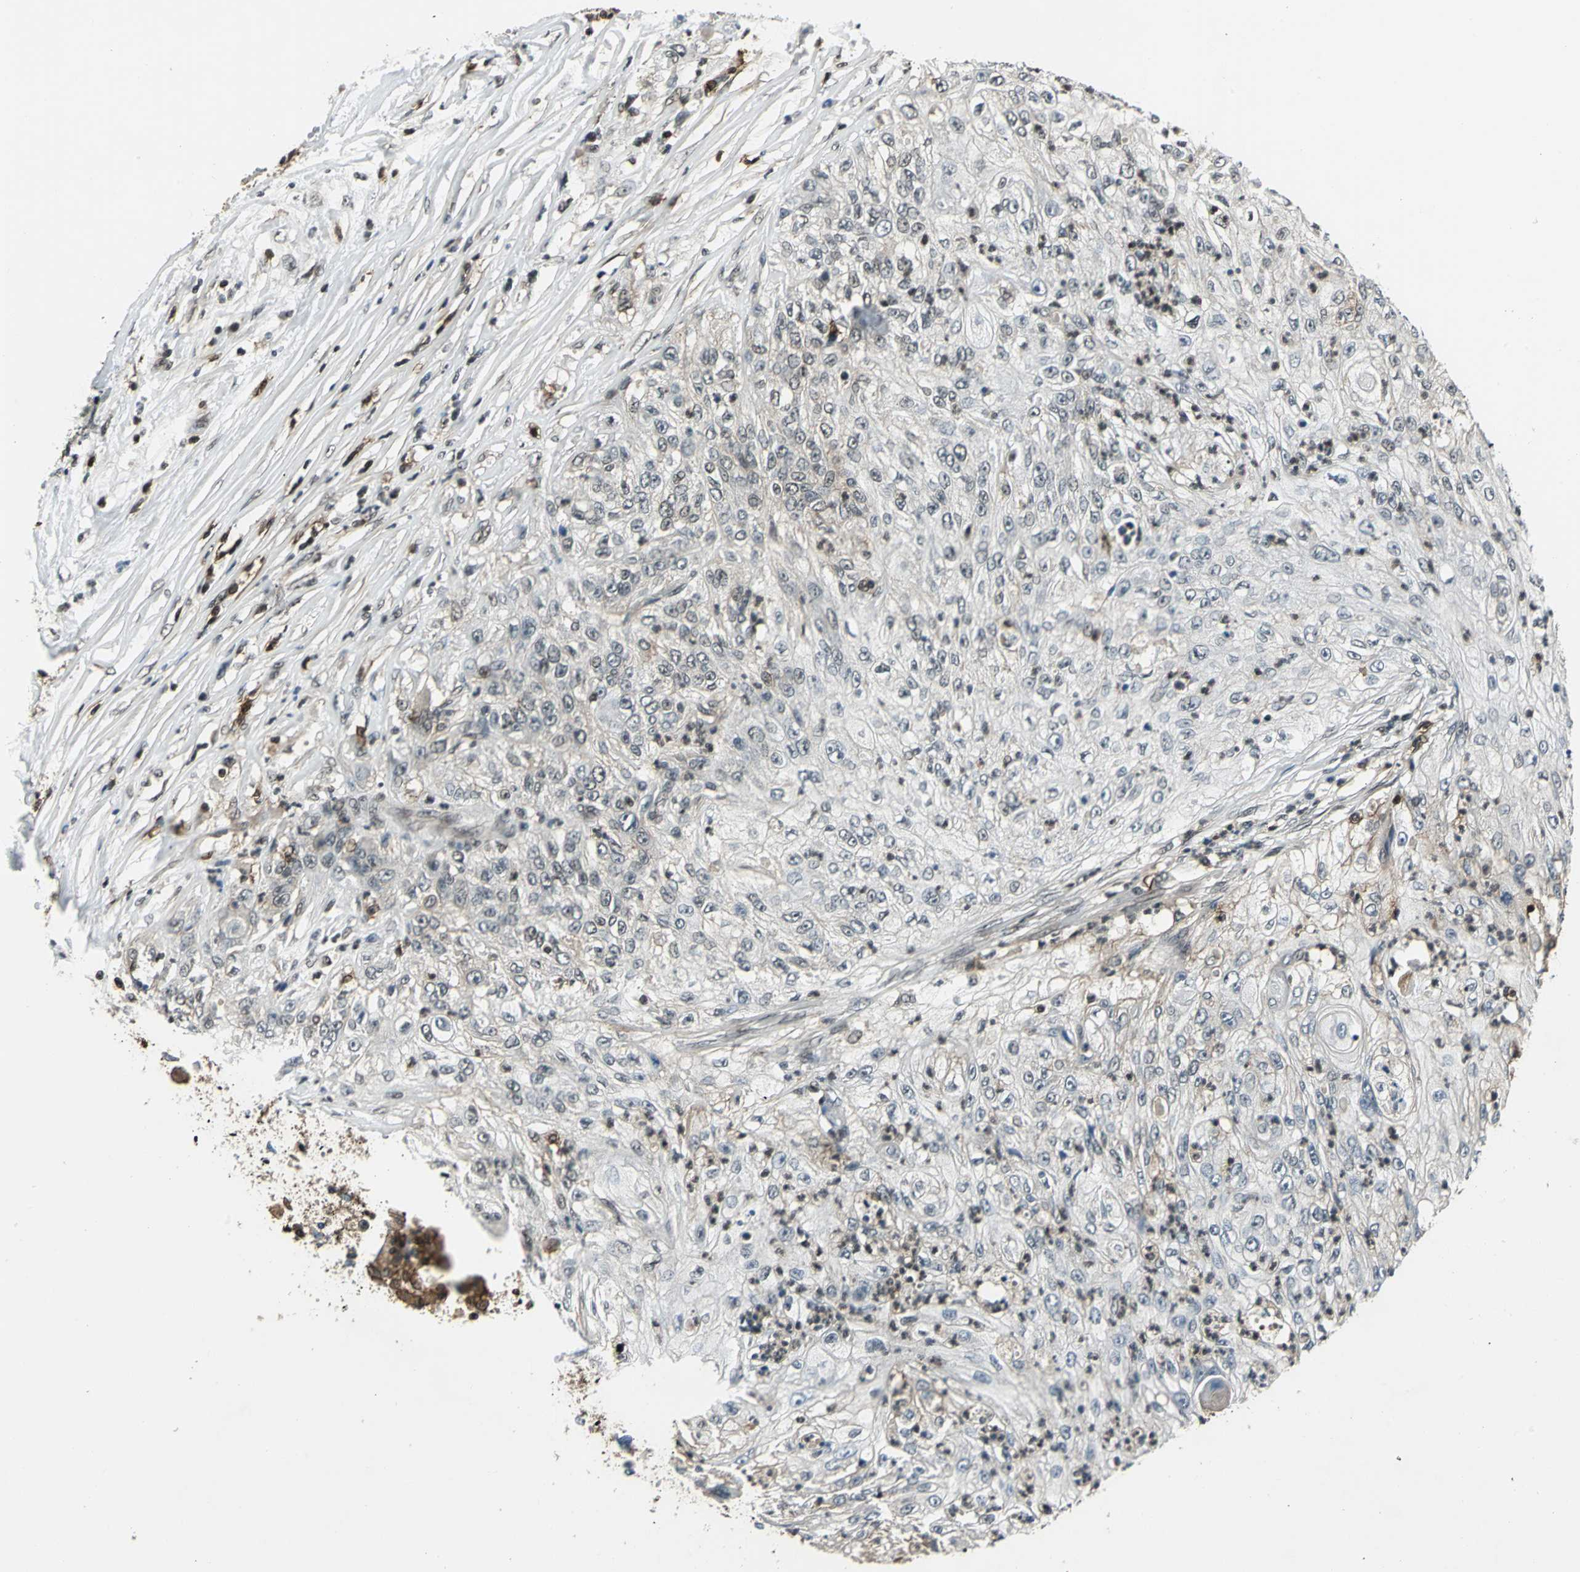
{"staining": {"intensity": "negative", "quantity": "none", "location": "none"}, "tissue": "lung cancer", "cell_type": "Tumor cells", "image_type": "cancer", "snomed": [{"axis": "morphology", "description": "Inflammation, NOS"}, {"axis": "morphology", "description": "Squamous cell carcinoma, NOS"}, {"axis": "topography", "description": "Lymph node"}, {"axis": "topography", "description": "Soft tissue"}, {"axis": "topography", "description": "Lung"}], "caption": "There is no significant positivity in tumor cells of lung cancer.", "gene": "NR2C2", "patient": {"sex": "male", "age": 66}}